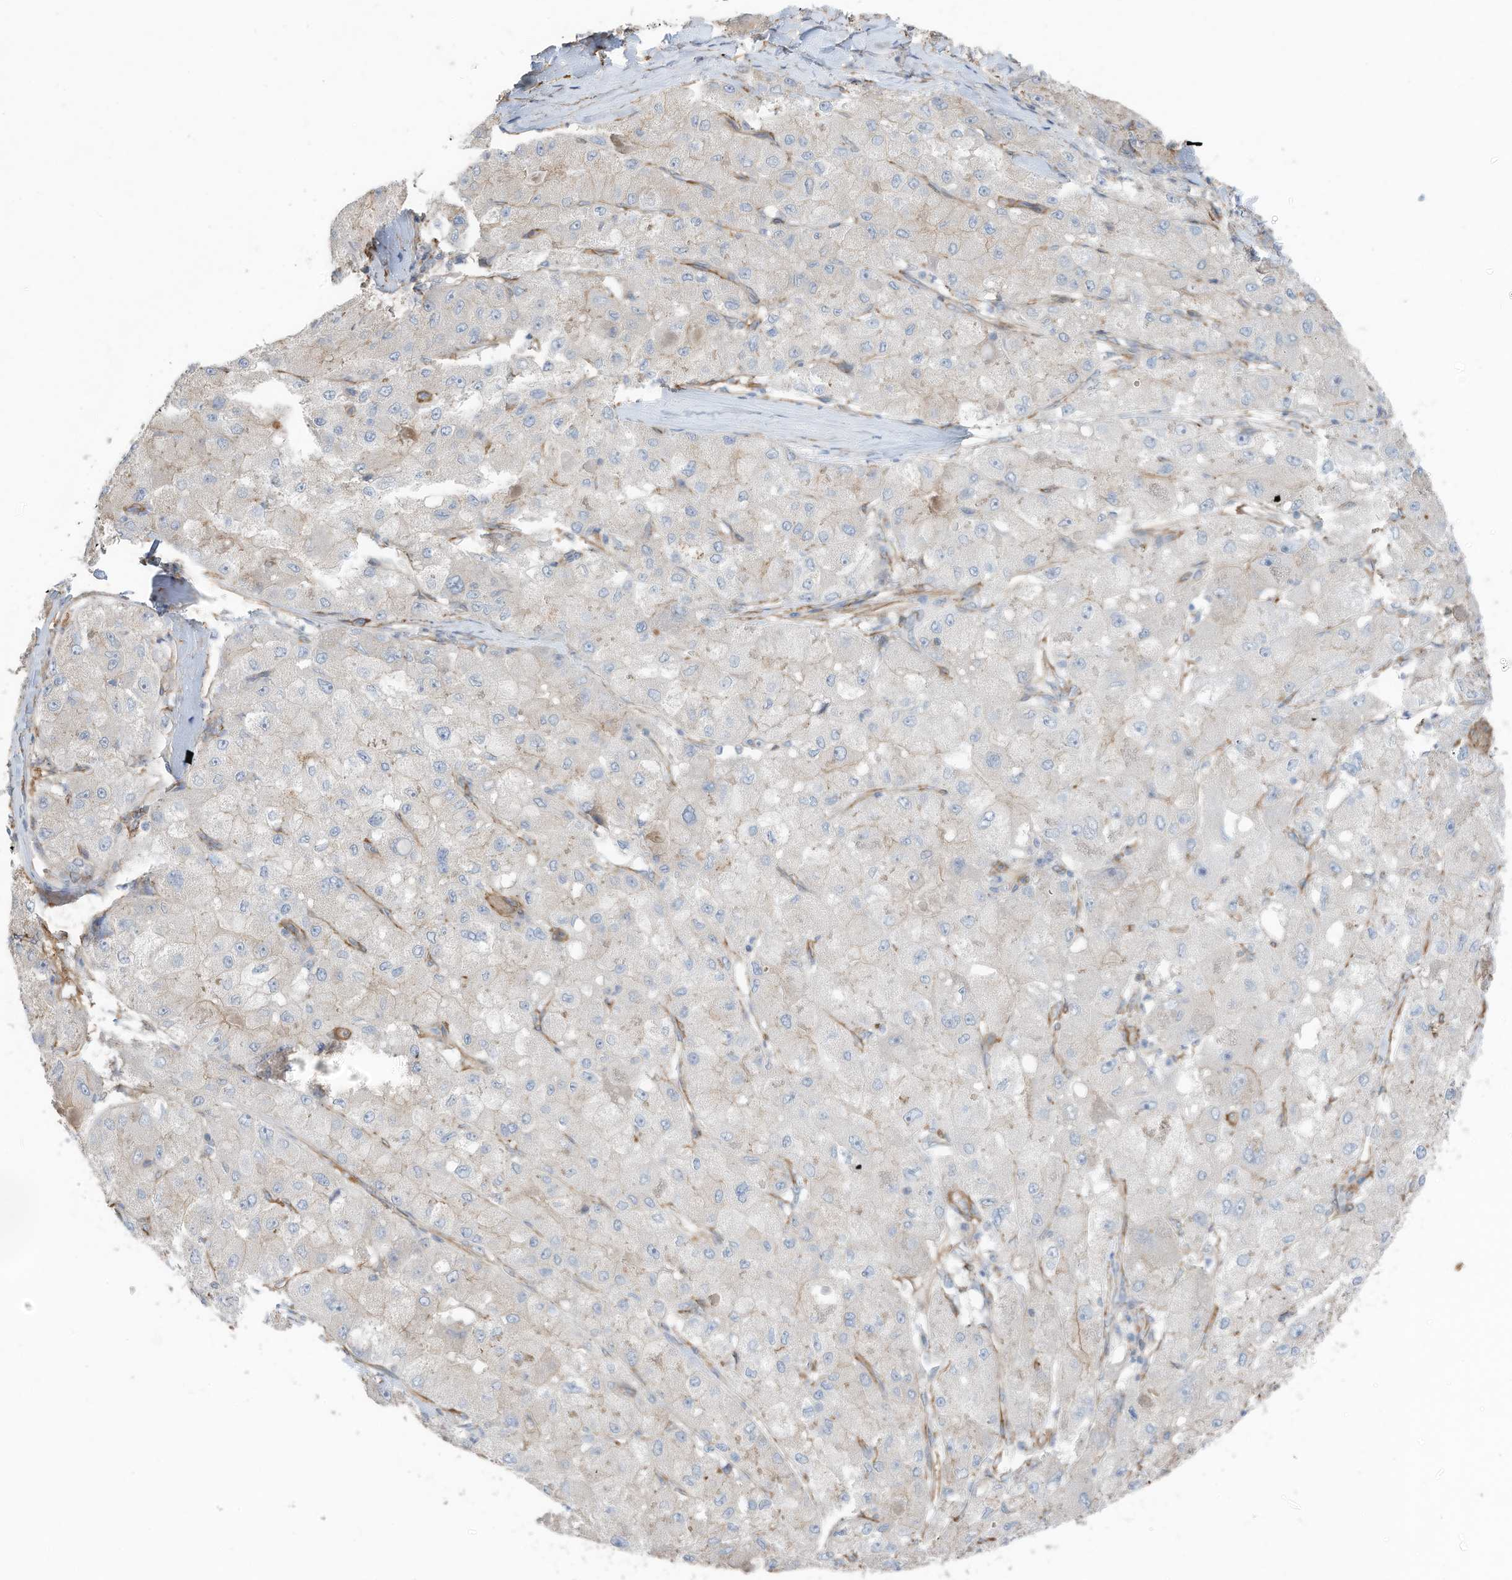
{"staining": {"intensity": "negative", "quantity": "none", "location": "none"}, "tissue": "liver cancer", "cell_type": "Tumor cells", "image_type": "cancer", "snomed": [{"axis": "morphology", "description": "Carcinoma, Hepatocellular, NOS"}, {"axis": "topography", "description": "Liver"}], "caption": "Protein analysis of liver hepatocellular carcinoma displays no significant expression in tumor cells.", "gene": "SLC17A7", "patient": {"sex": "male", "age": 80}}